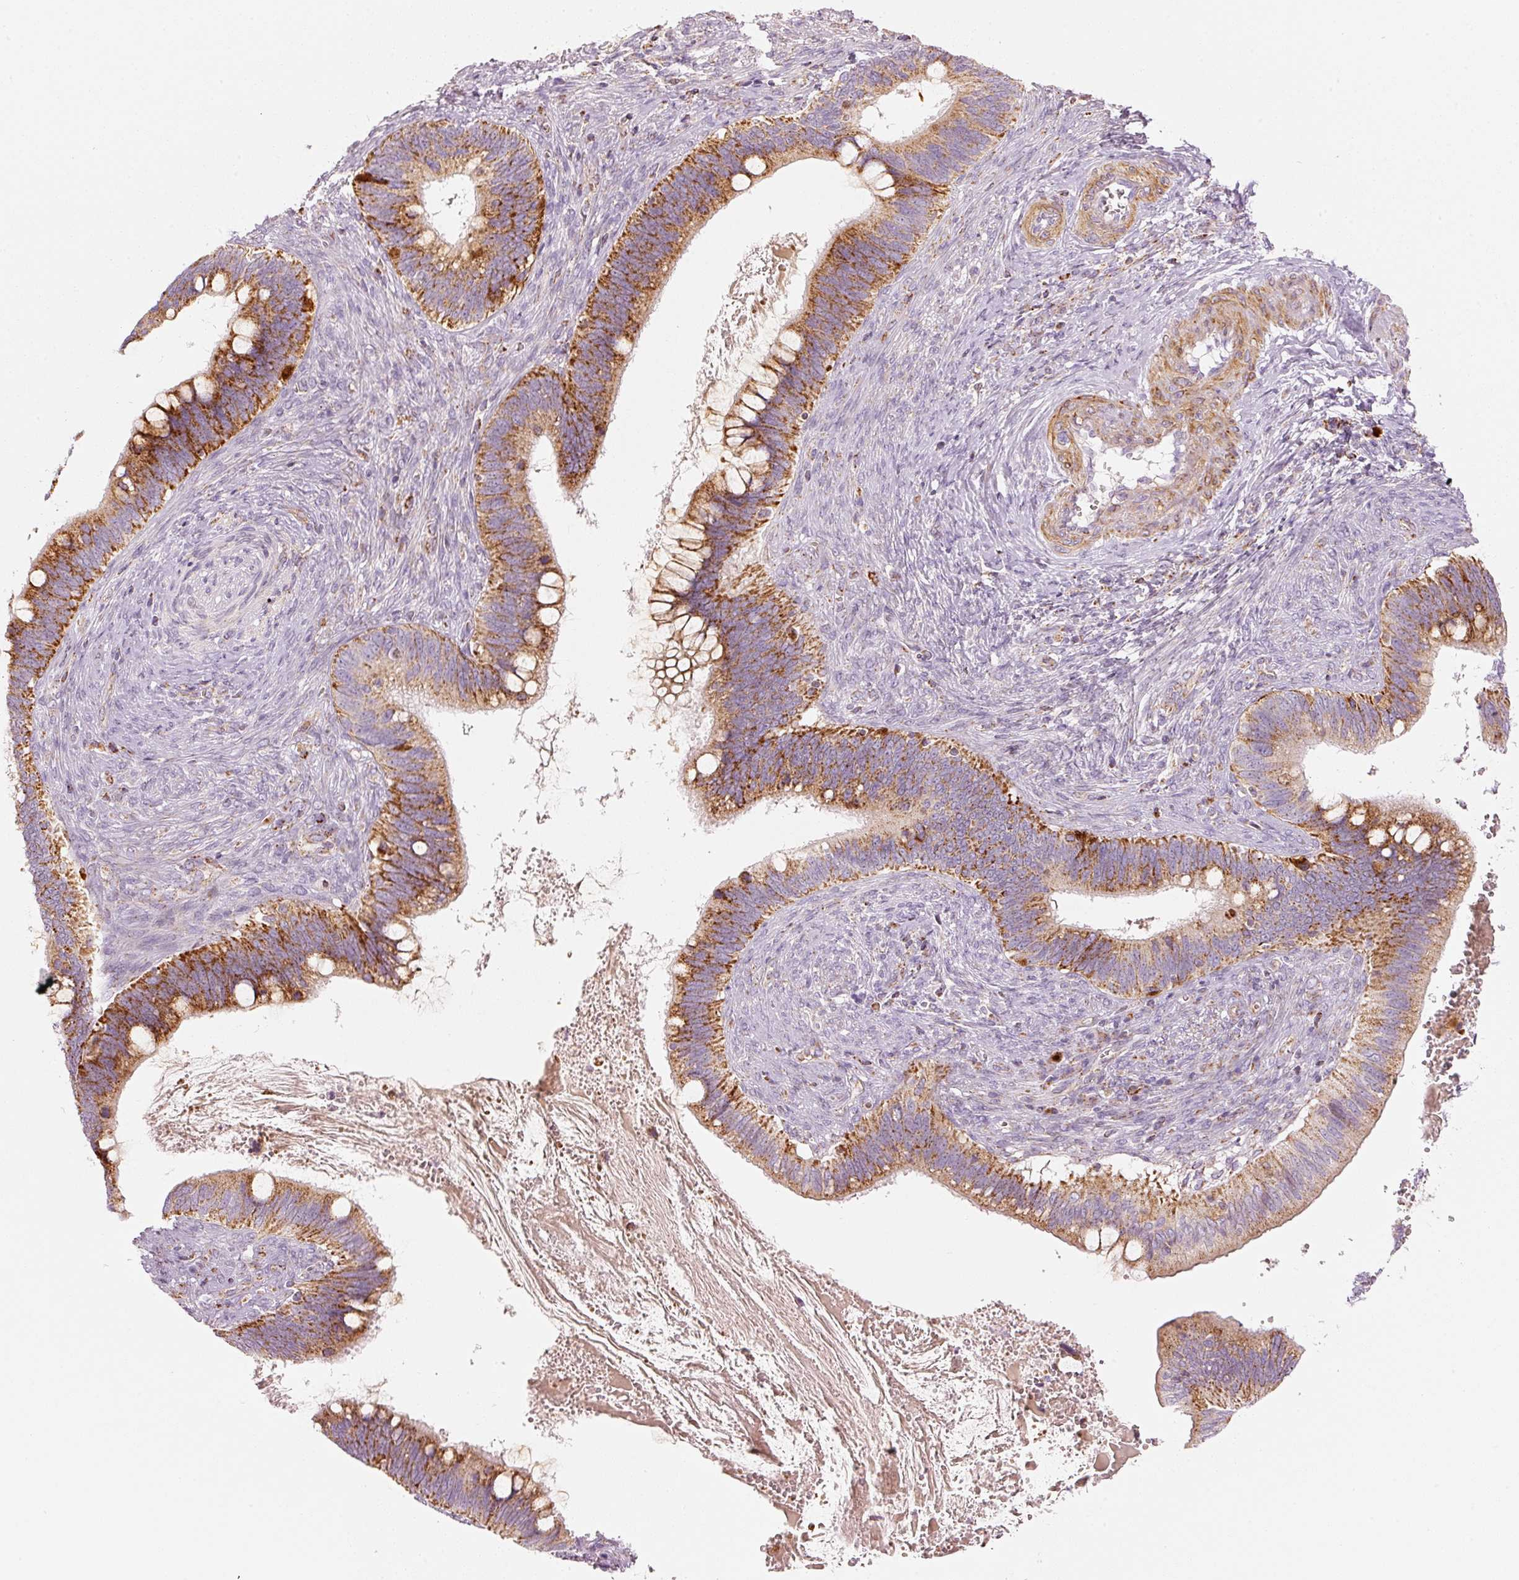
{"staining": {"intensity": "strong", "quantity": "25%-75%", "location": "cytoplasmic/membranous"}, "tissue": "cervical cancer", "cell_type": "Tumor cells", "image_type": "cancer", "snomed": [{"axis": "morphology", "description": "Adenocarcinoma, NOS"}, {"axis": "topography", "description": "Cervix"}], "caption": "DAB immunohistochemical staining of human cervical adenocarcinoma shows strong cytoplasmic/membranous protein expression in about 25%-75% of tumor cells.", "gene": "C17orf98", "patient": {"sex": "female", "age": 42}}